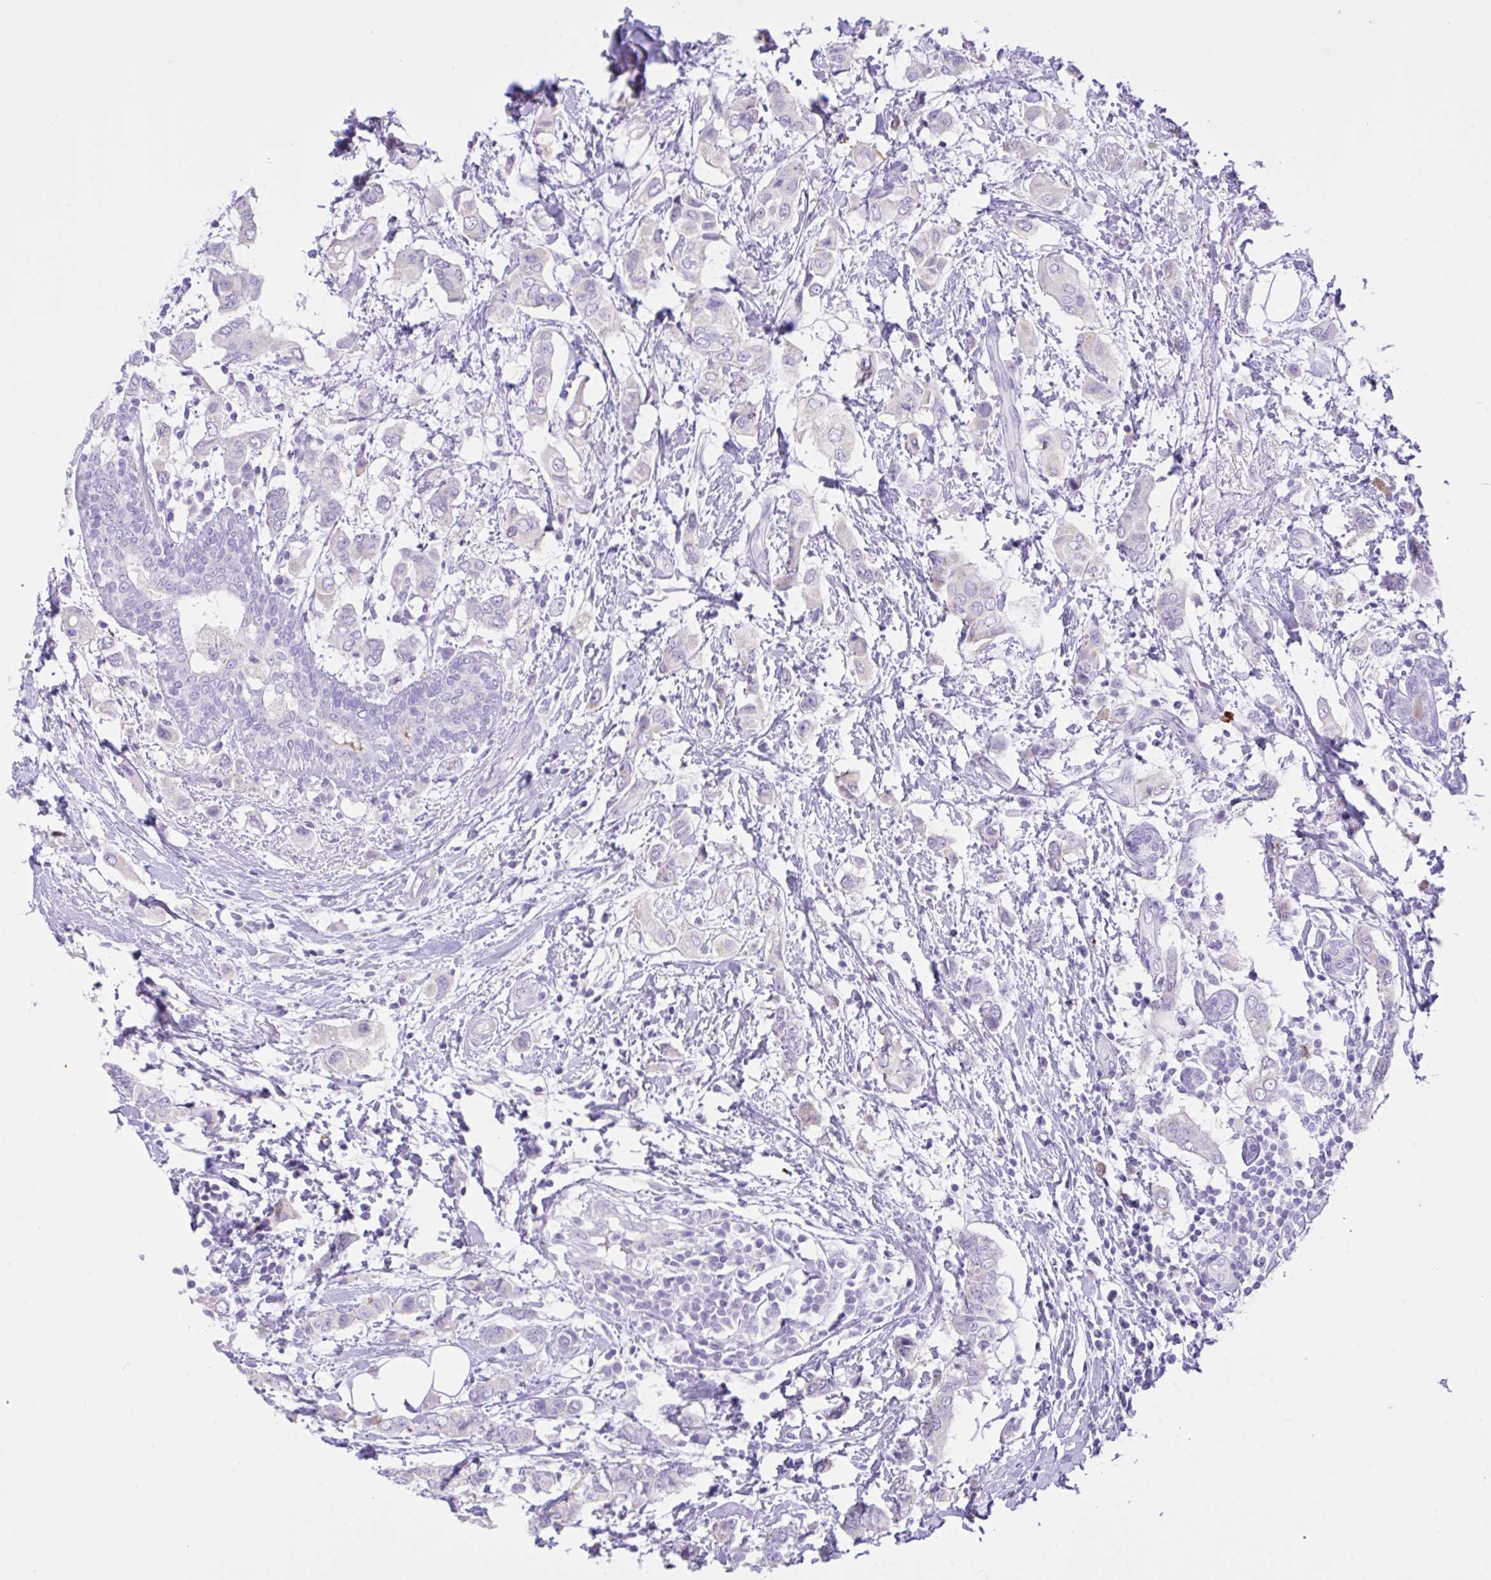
{"staining": {"intensity": "negative", "quantity": "none", "location": "none"}, "tissue": "breast cancer", "cell_type": "Tumor cells", "image_type": "cancer", "snomed": [{"axis": "morphology", "description": "Lobular carcinoma"}, {"axis": "topography", "description": "Breast"}], "caption": "IHC photomicrograph of neoplastic tissue: human lobular carcinoma (breast) stained with DAB demonstrates no significant protein expression in tumor cells.", "gene": "CST11", "patient": {"sex": "female", "age": 51}}